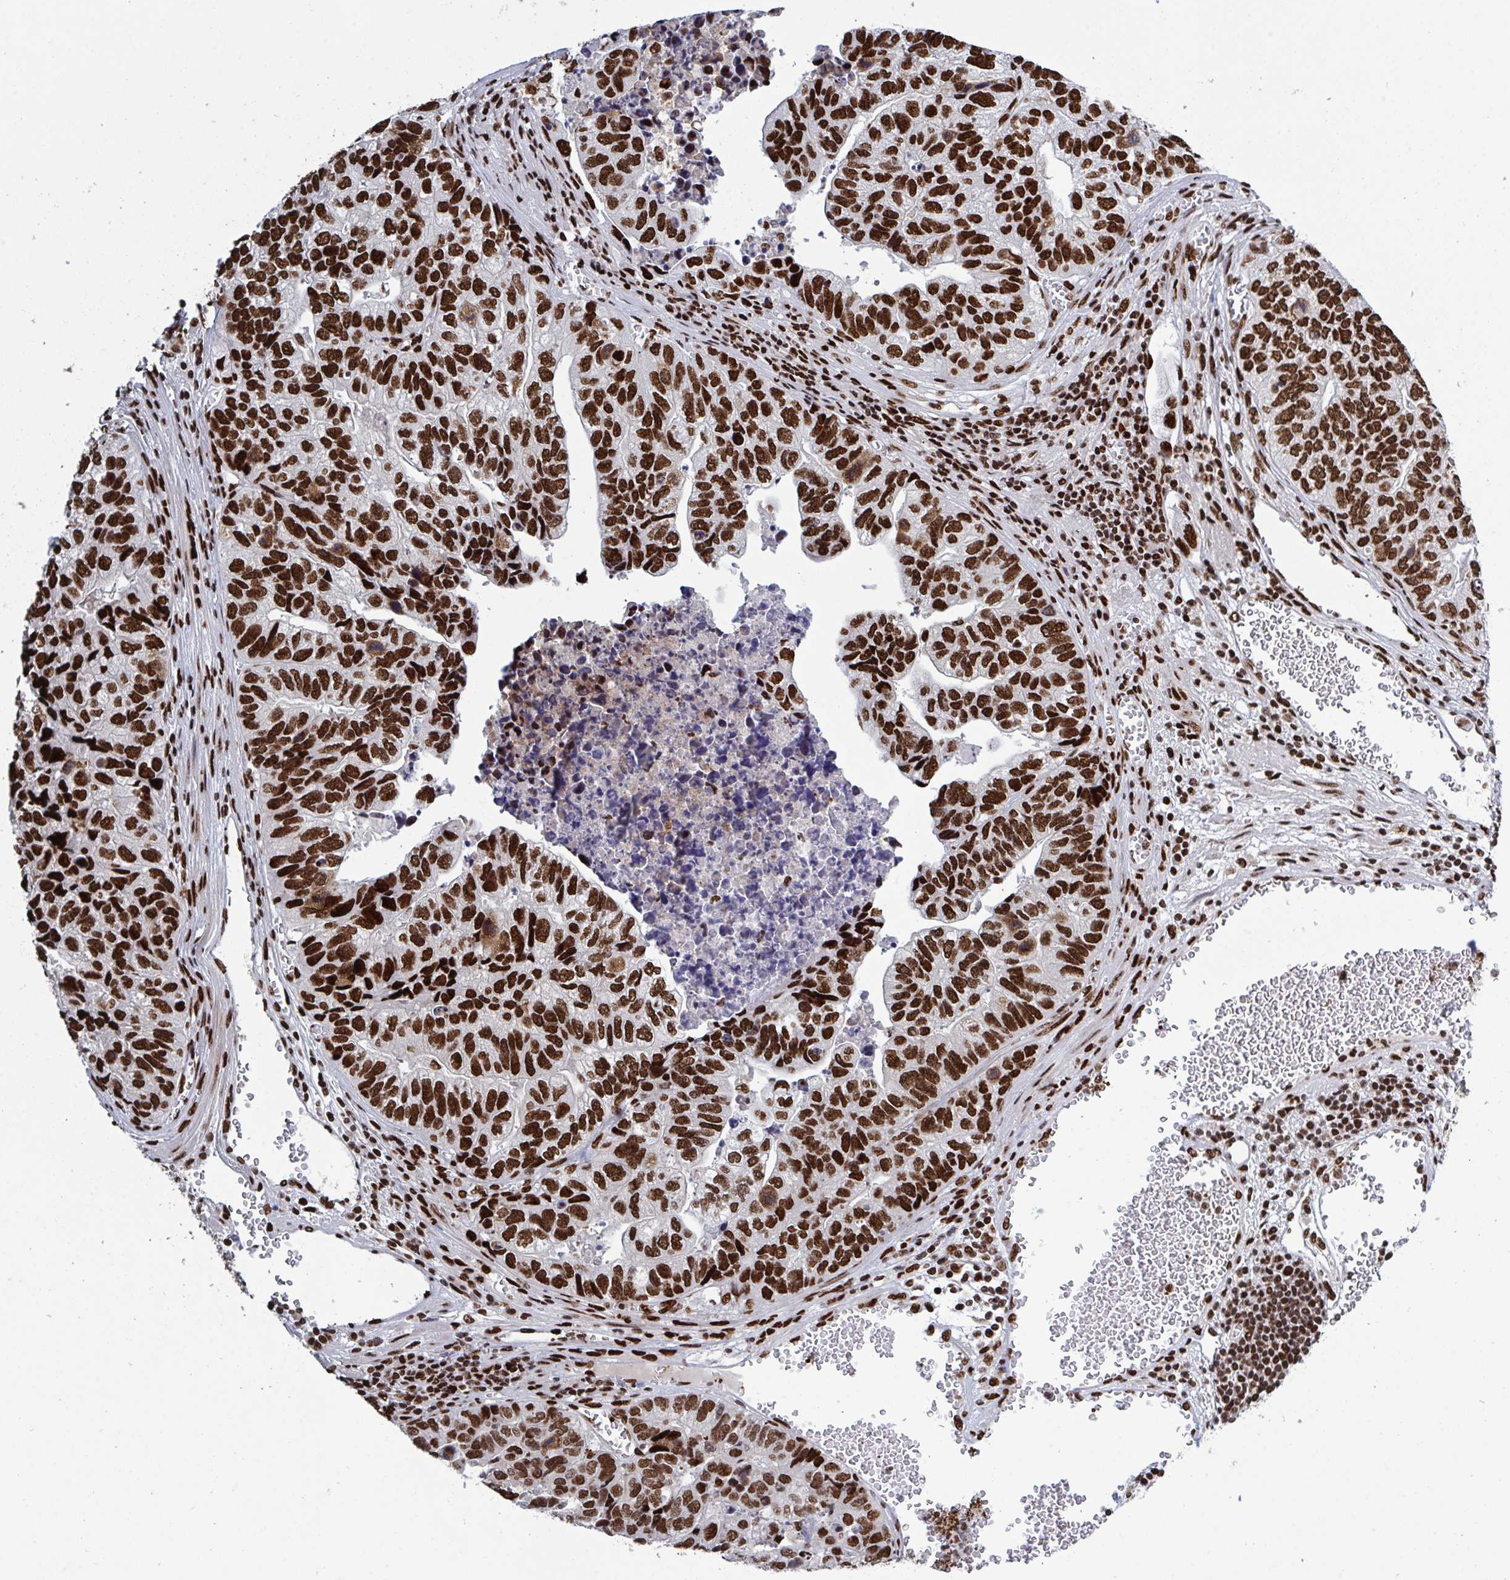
{"staining": {"intensity": "strong", "quantity": ">75%", "location": "nuclear"}, "tissue": "stomach cancer", "cell_type": "Tumor cells", "image_type": "cancer", "snomed": [{"axis": "morphology", "description": "Adenocarcinoma, NOS"}, {"axis": "topography", "description": "Stomach, upper"}], "caption": "Stomach cancer (adenocarcinoma) stained with immunohistochemistry (IHC) demonstrates strong nuclear expression in approximately >75% of tumor cells. Immunohistochemistry stains the protein of interest in brown and the nuclei are stained blue.", "gene": "ZNF607", "patient": {"sex": "female", "age": 67}}